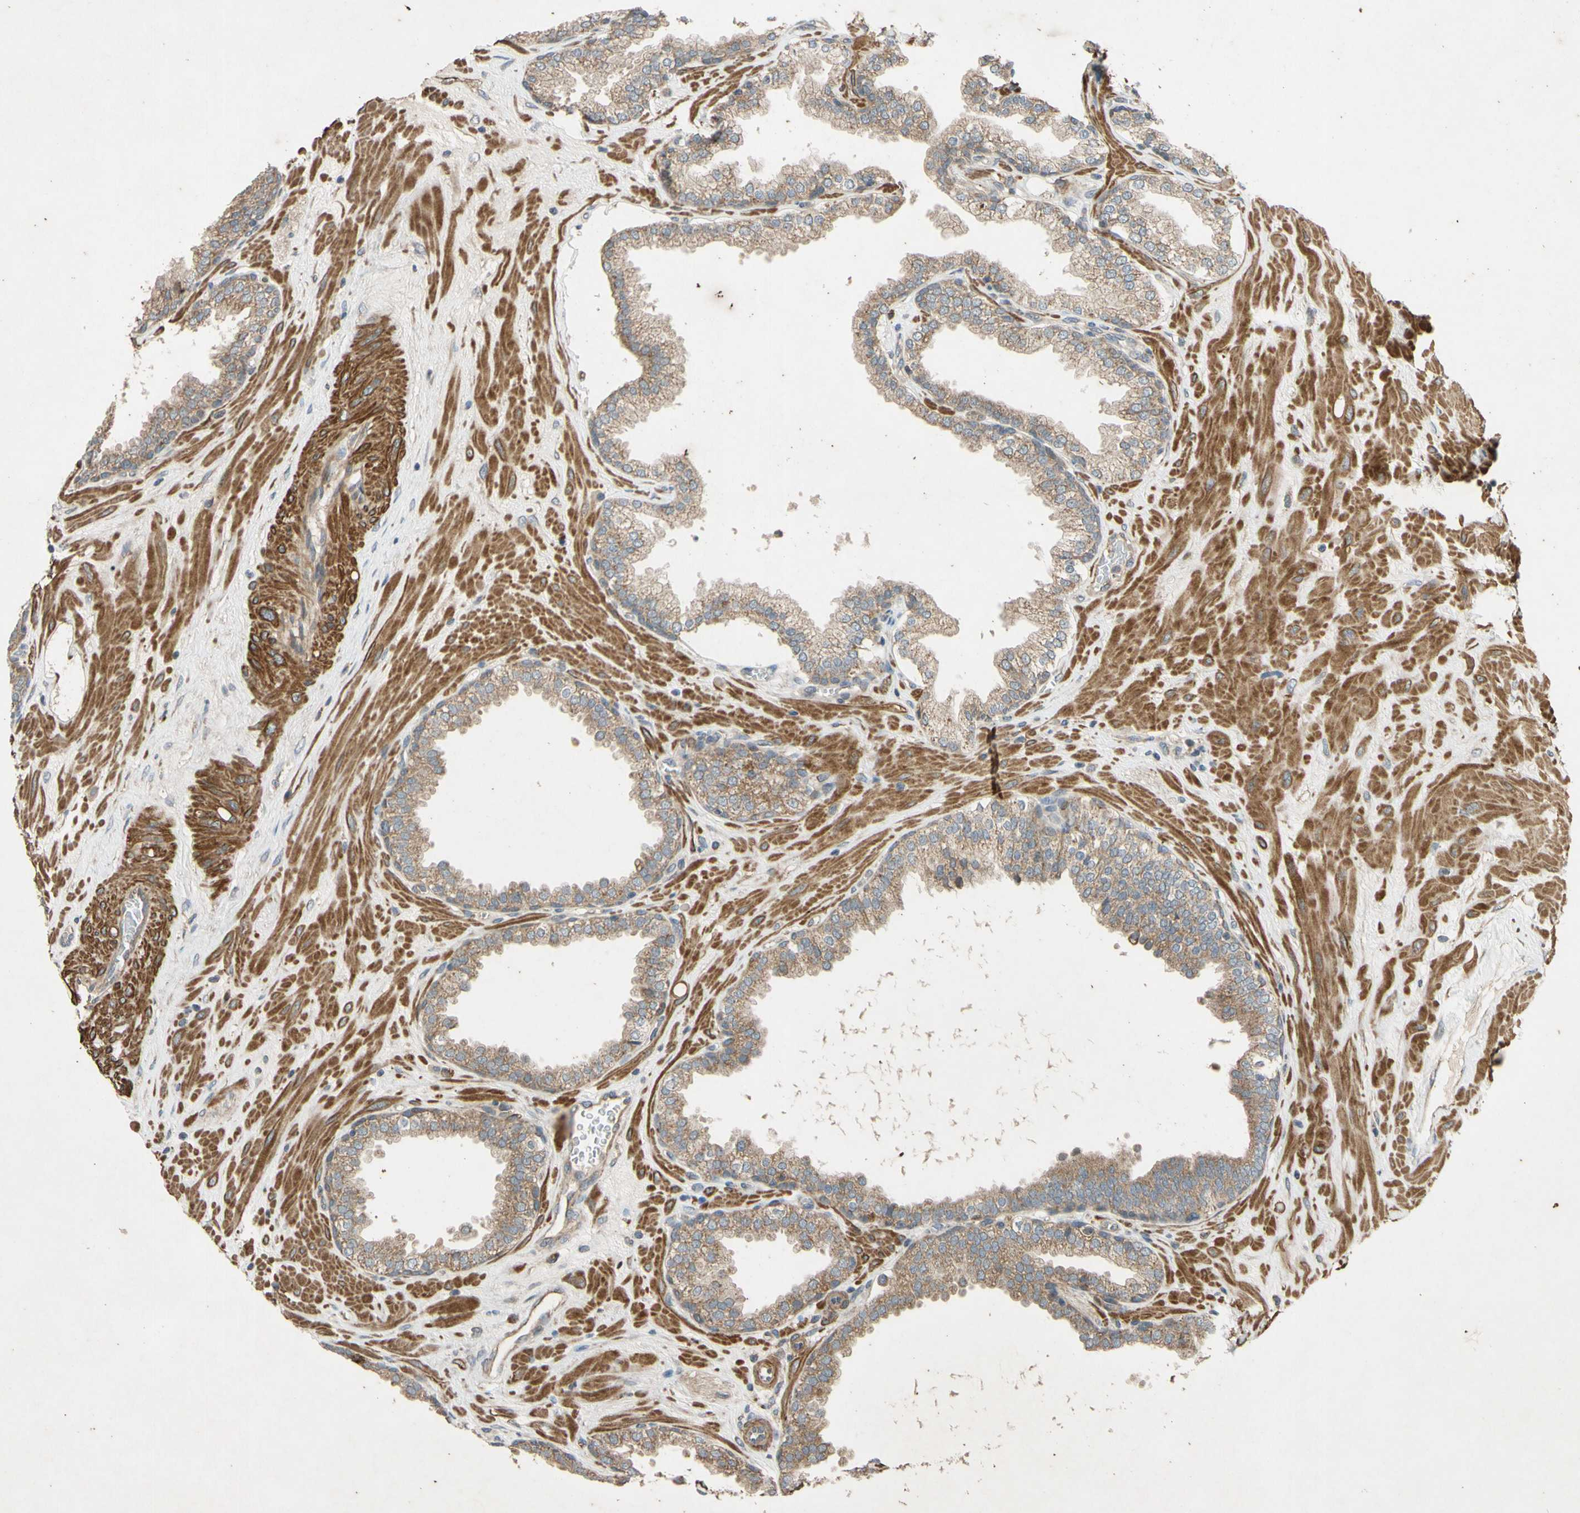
{"staining": {"intensity": "moderate", "quantity": "25%-75%", "location": "cytoplasmic/membranous"}, "tissue": "prostate", "cell_type": "Glandular cells", "image_type": "normal", "snomed": [{"axis": "morphology", "description": "Normal tissue, NOS"}, {"axis": "topography", "description": "Prostate"}], "caption": "A medium amount of moderate cytoplasmic/membranous positivity is present in approximately 25%-75% of glandular cells in normal prostate.", "gene": "PARD6A", "patient": {"sex": "male", "age": 51}}